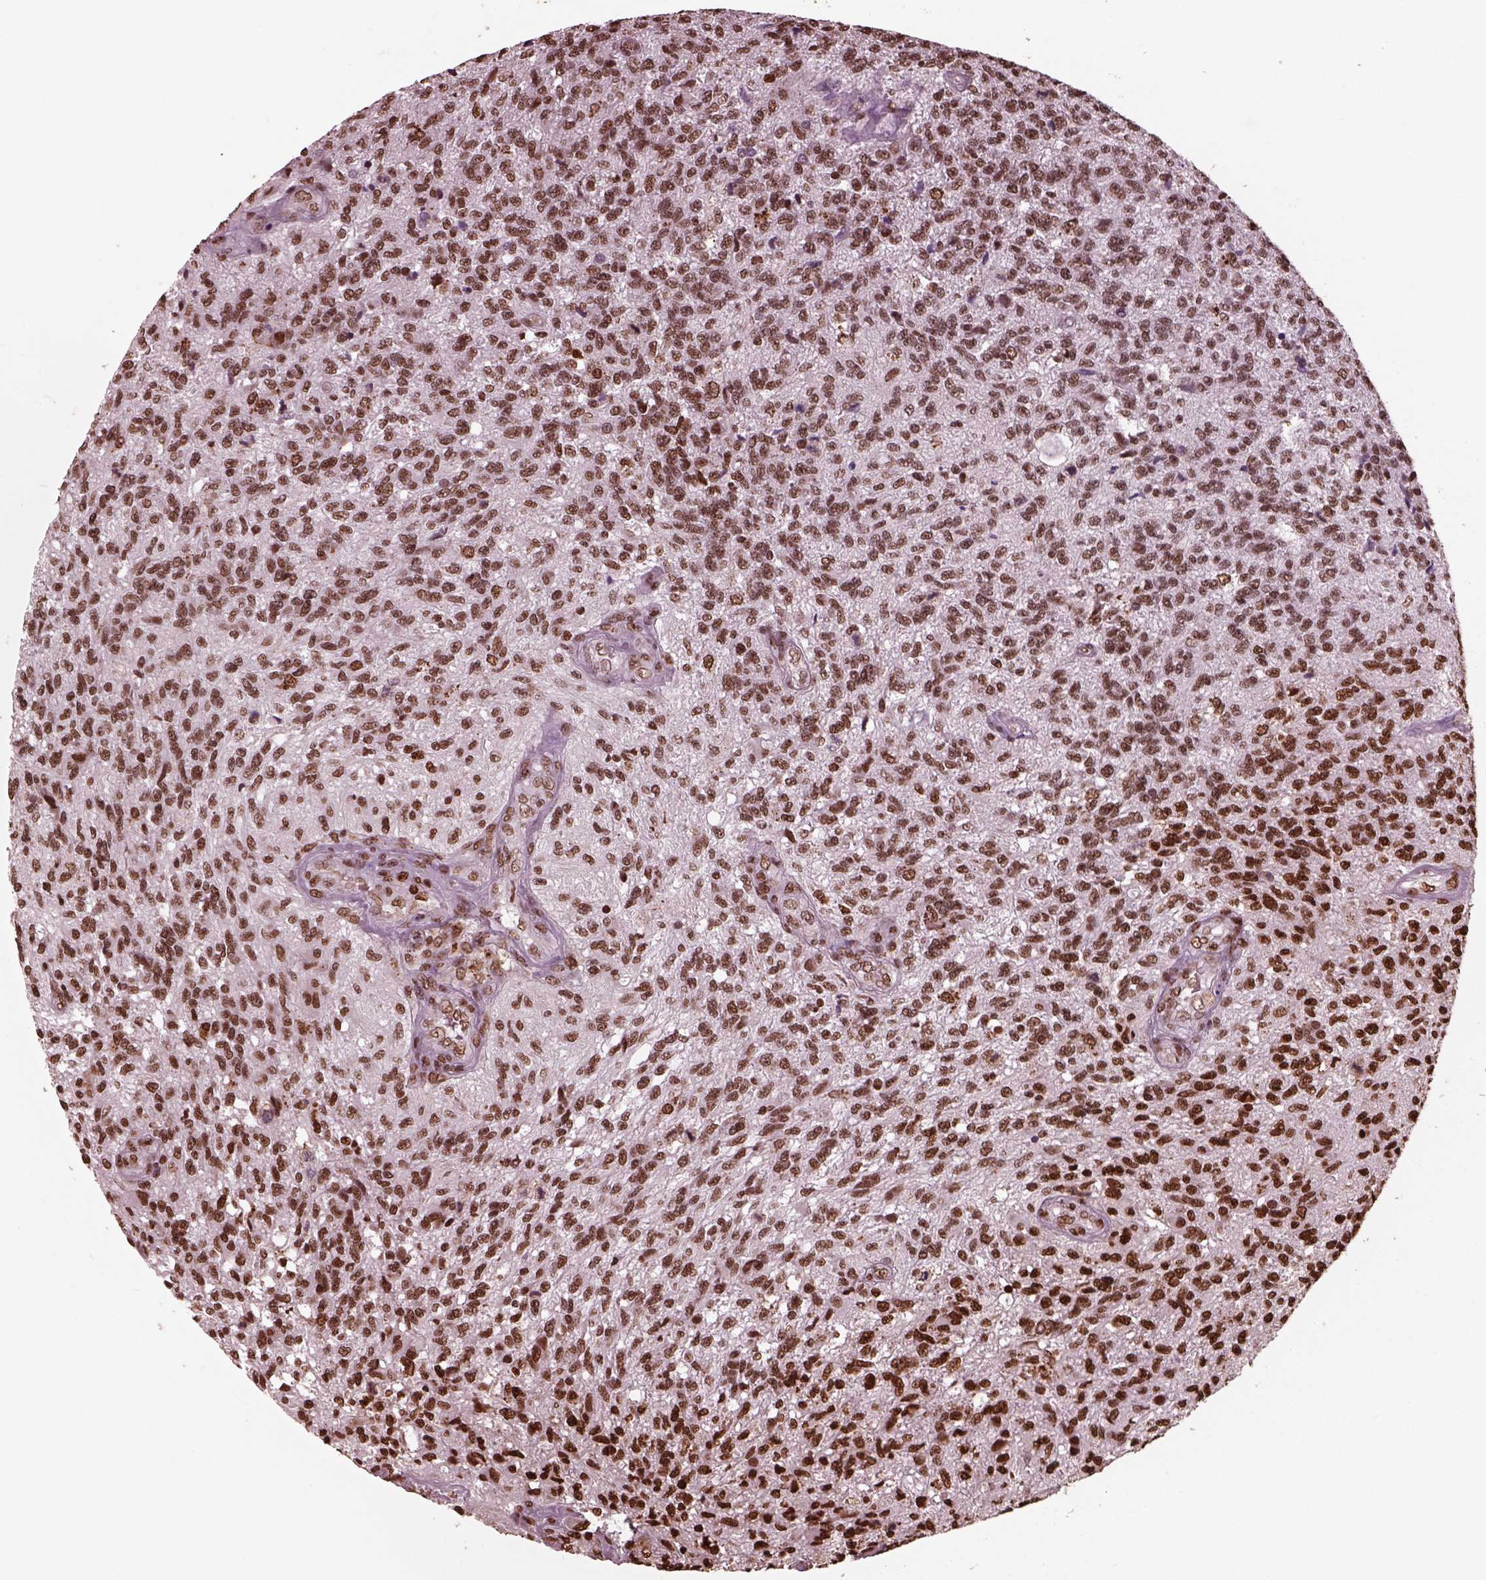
{"staining": {"intensity": "strong", "quantity": ">75%", "location": "nuclear"}, "tissue": "glioma", "cell_type": "Tumor cells", "image_type": "cancer", "snomed": [{"axis": "morphology", "description": "Glioma, malignant, High grade"}, {"axis": "topography", "description": "Brain"}], "caption": "High-magnification brightfield microscopy of glioma stained with DAB (3,3'-diaminobenzidine) (brown) and counterstained with hematoxylin (blue). tumor cells exhibit strong nuclear staining is present in about>75% of cells.", "gene": "NSD1", "patient": {"sex": "male", "age": 56}}